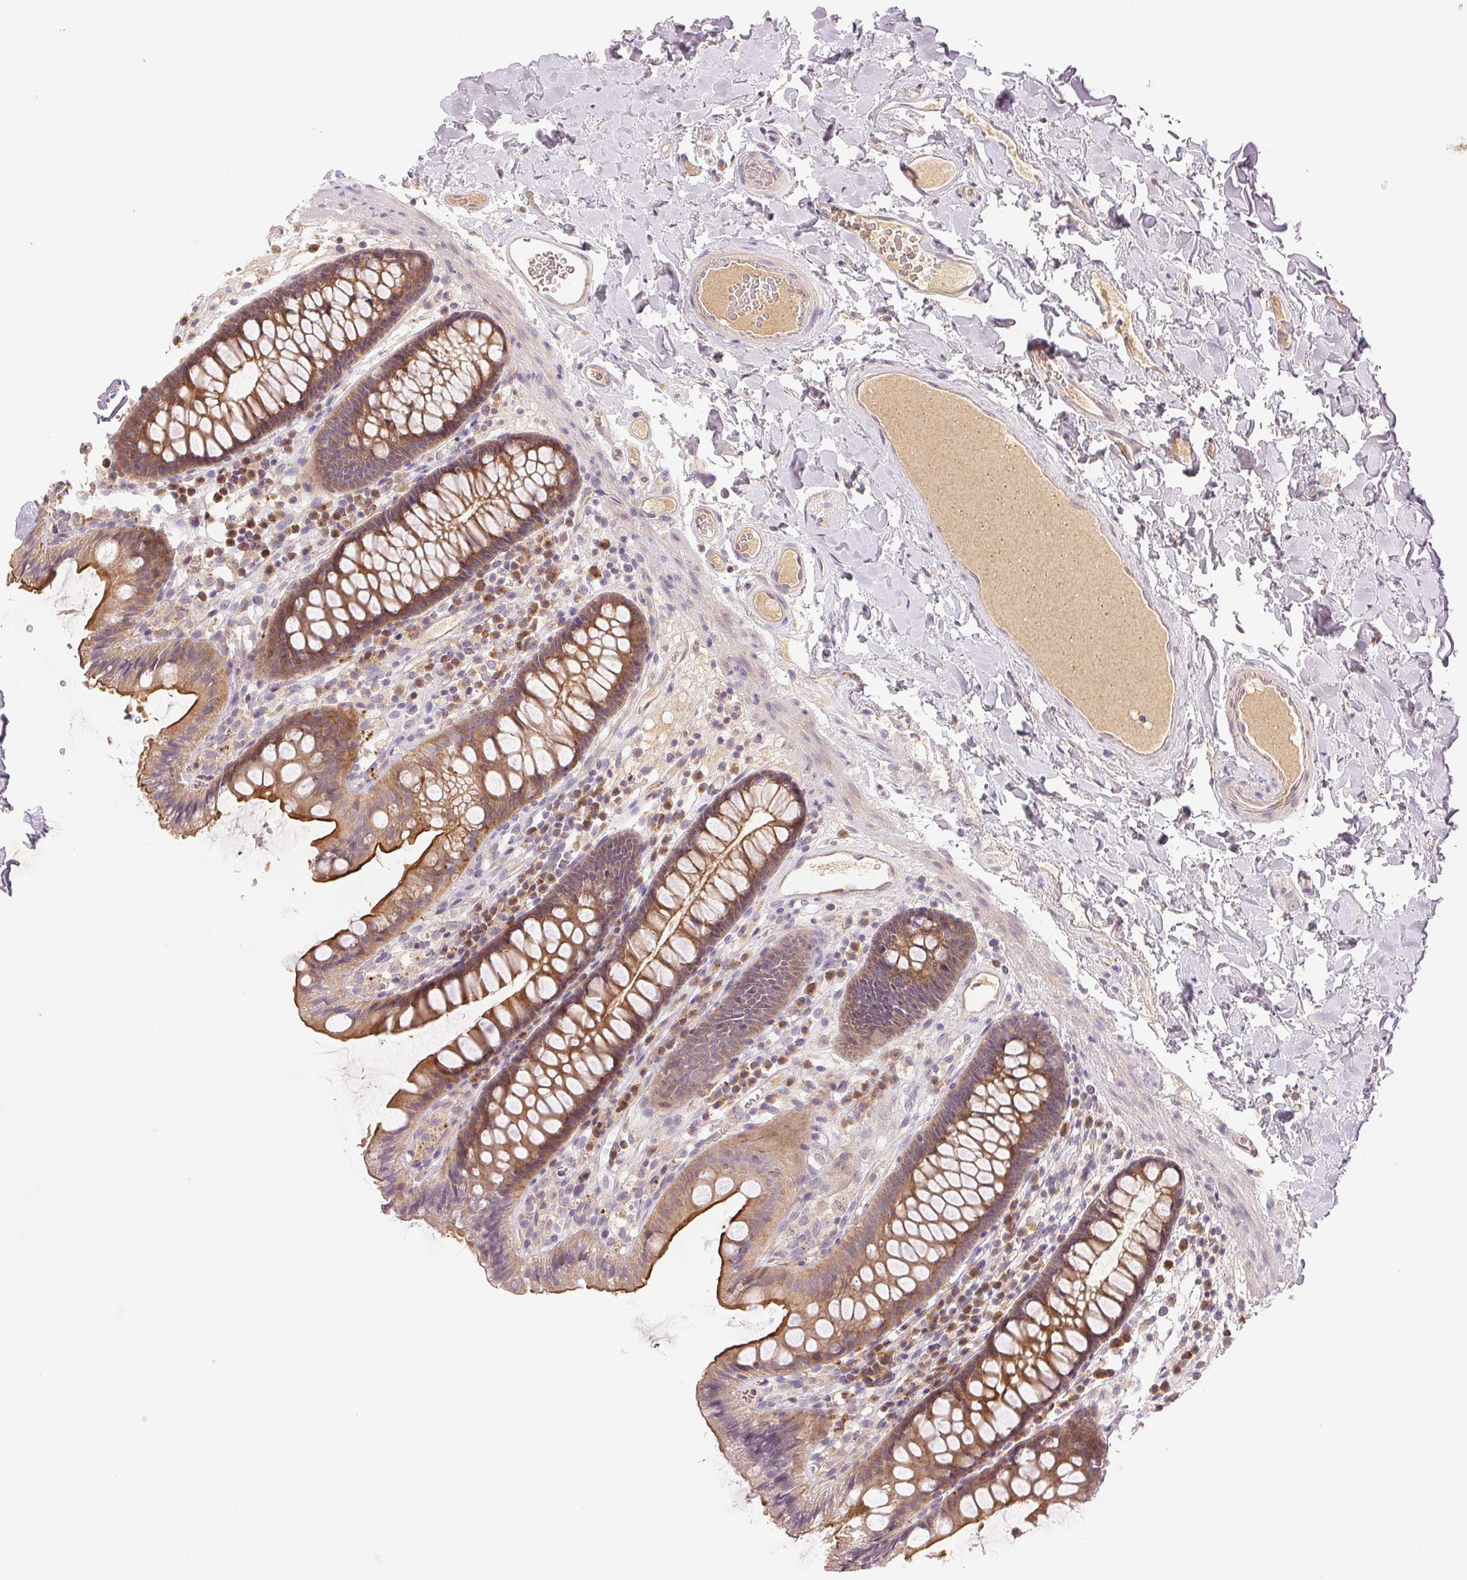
{"staining": {"intensity": "weak", "quantity": ">75%", "location": "cytoplasmic/membranous"}, "tissue": "colon", "cell_type": "Endothelial cells", "image_type": "normal", "snomed": [{"axis": "morphology", "description": "Normal tissue, NOS"}, {"axis": "topography", "description": "Colon"}], "caption": "A histopathology image showing weak cytoplasmic/membranous staining in approximately >75% of endothelial cells in unremarkable colon, as visualized by brown immunohistochemical staining.", "gene": "YIF1B", "patient": {"sex": "male", "age": 84}}